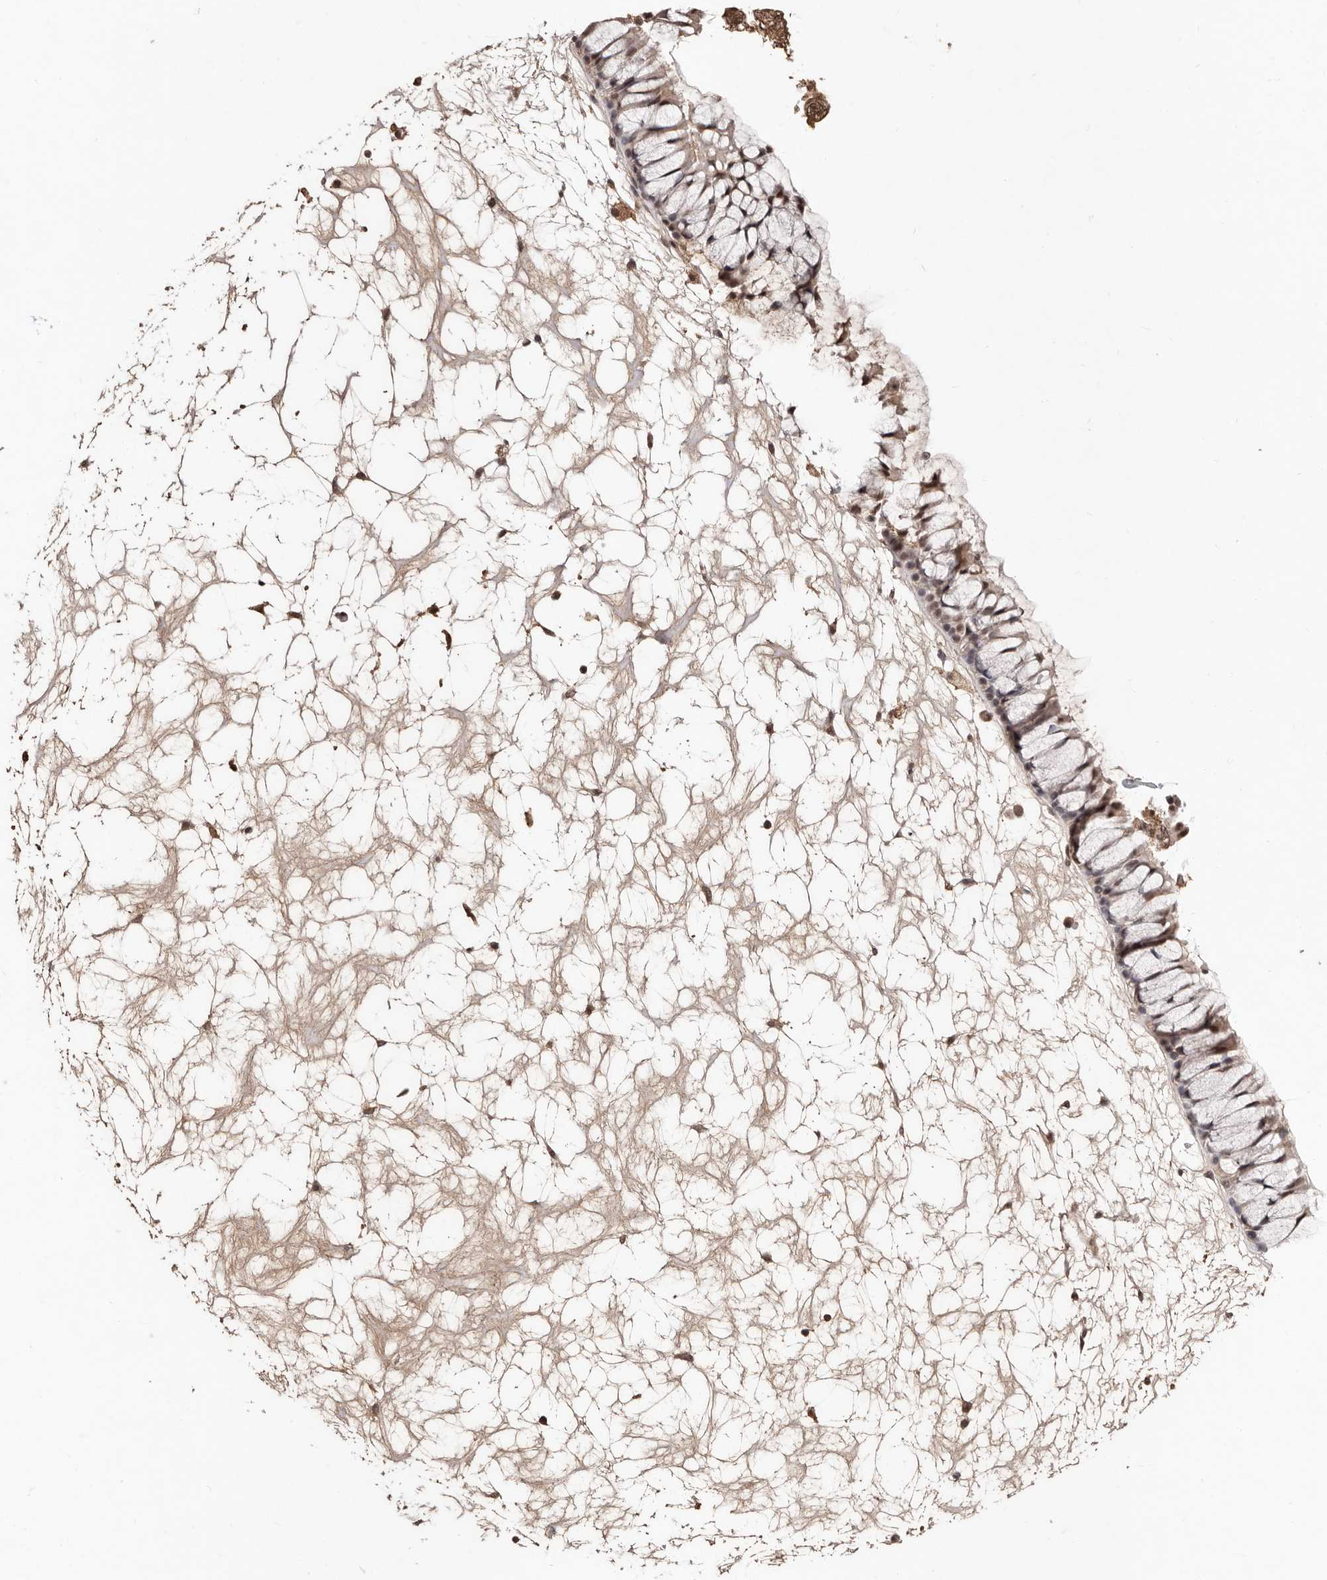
{"staining": {"intensity": "moderate", "quantity": ">75%", "location": "nuclear"}, "tissue": "nasopharynx", "cell_type": "Respiratory epithelial cells", "image_type": "normal", "snomed": [{"axis": "morphology", "description": "Normal tissue, NOS"}, {"axis": "topography", "description": "Nasopharynx"}], "caption": "Respiratory epithelial cells show medium levels of moderate nuclear staining in approximately >75% of cells in unremarkable nasopharynx.", "gene": "BICRAL", "patient": {"sex": "male", "age": 64}}